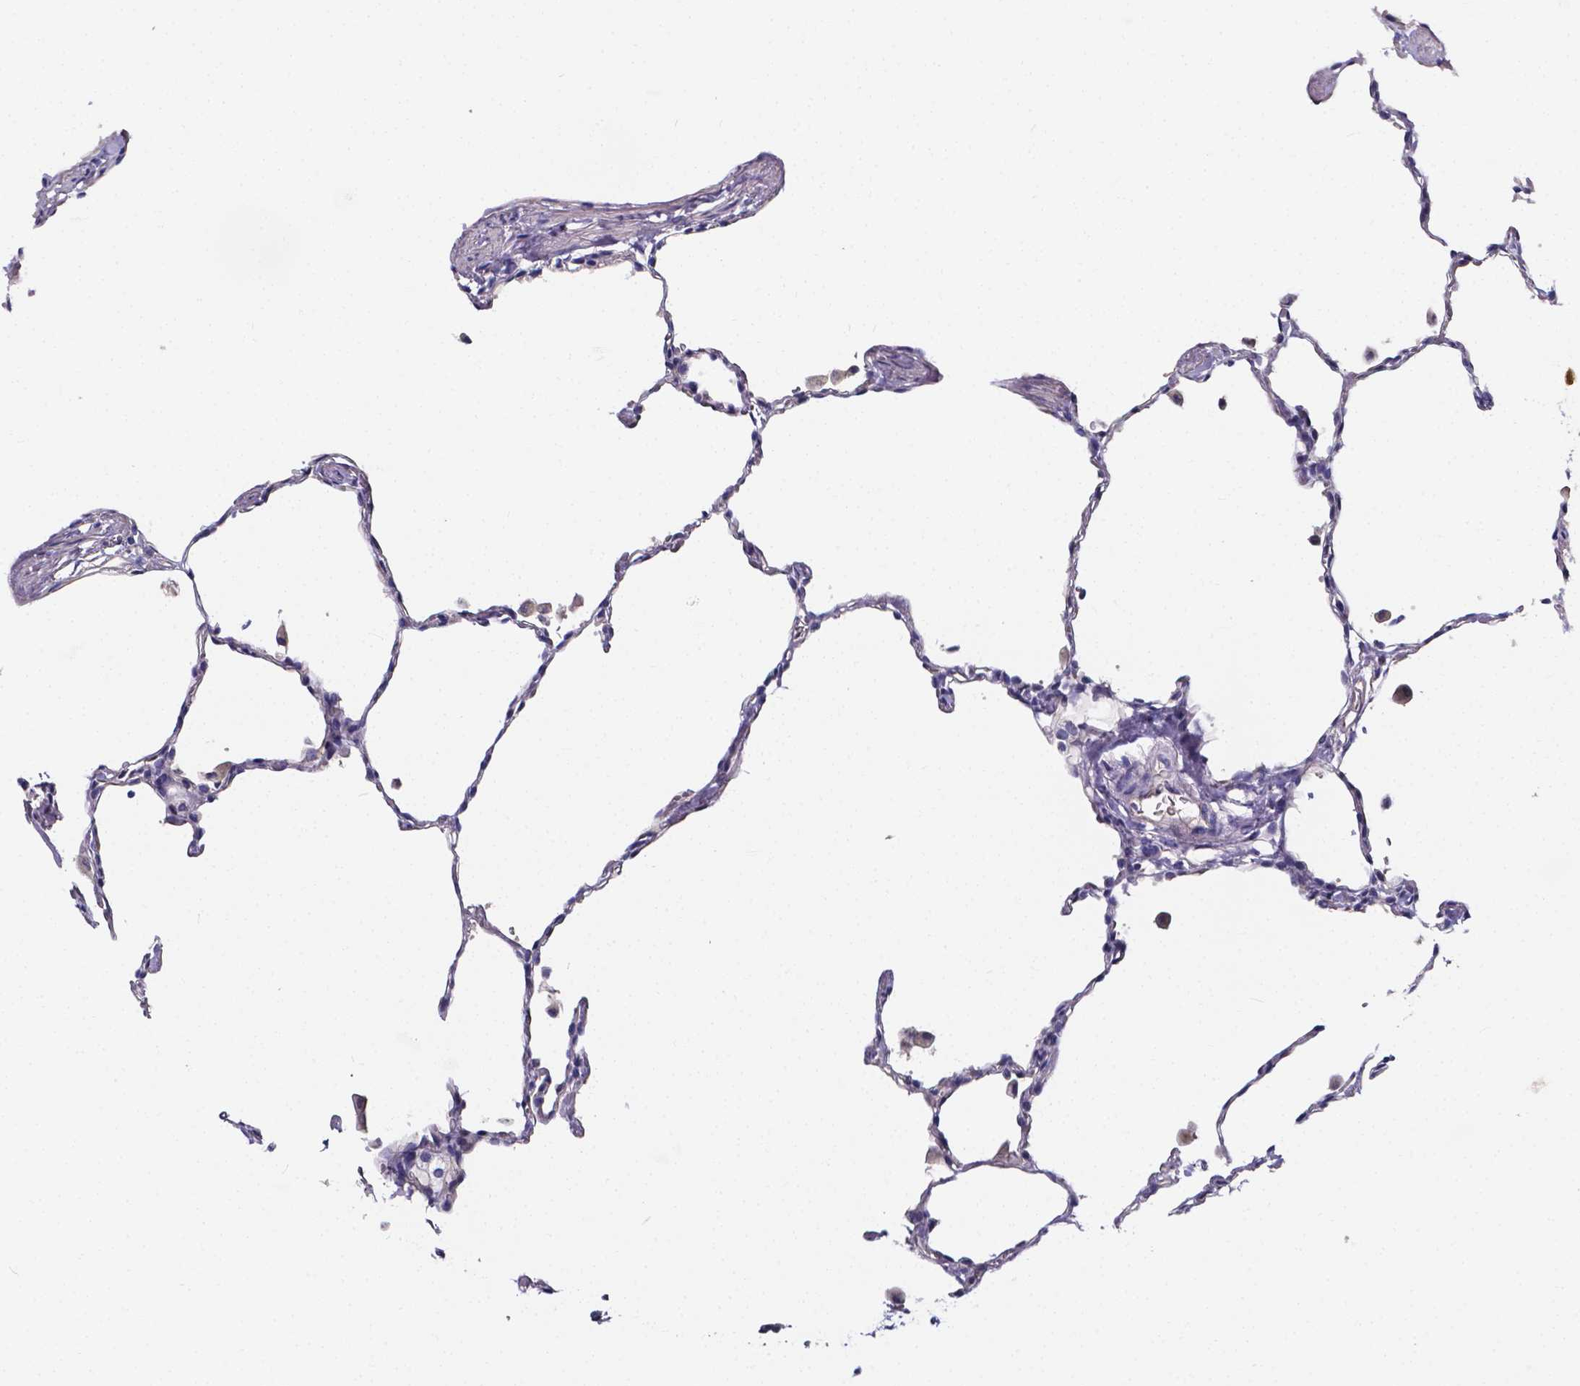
{"staining": {"intensity": "negative", "quantity": "none", "location": "none"}, "tissue": "lung", "cell_type": "Alveolar cells", "image_type": "normal", "snomed": [{"axis": "morphology", "description": "Normal tissue, NOS"}, {"axis": "topography", "description": "Lung"}], "caption": "DAB (3,3'-diaminobenzidine) immunohistochemical staining of unremarkable human lung displays no significant expression in alveolar cells.", "gene": "CACNG8", "patient": {"sex": "female", "age": 47}}